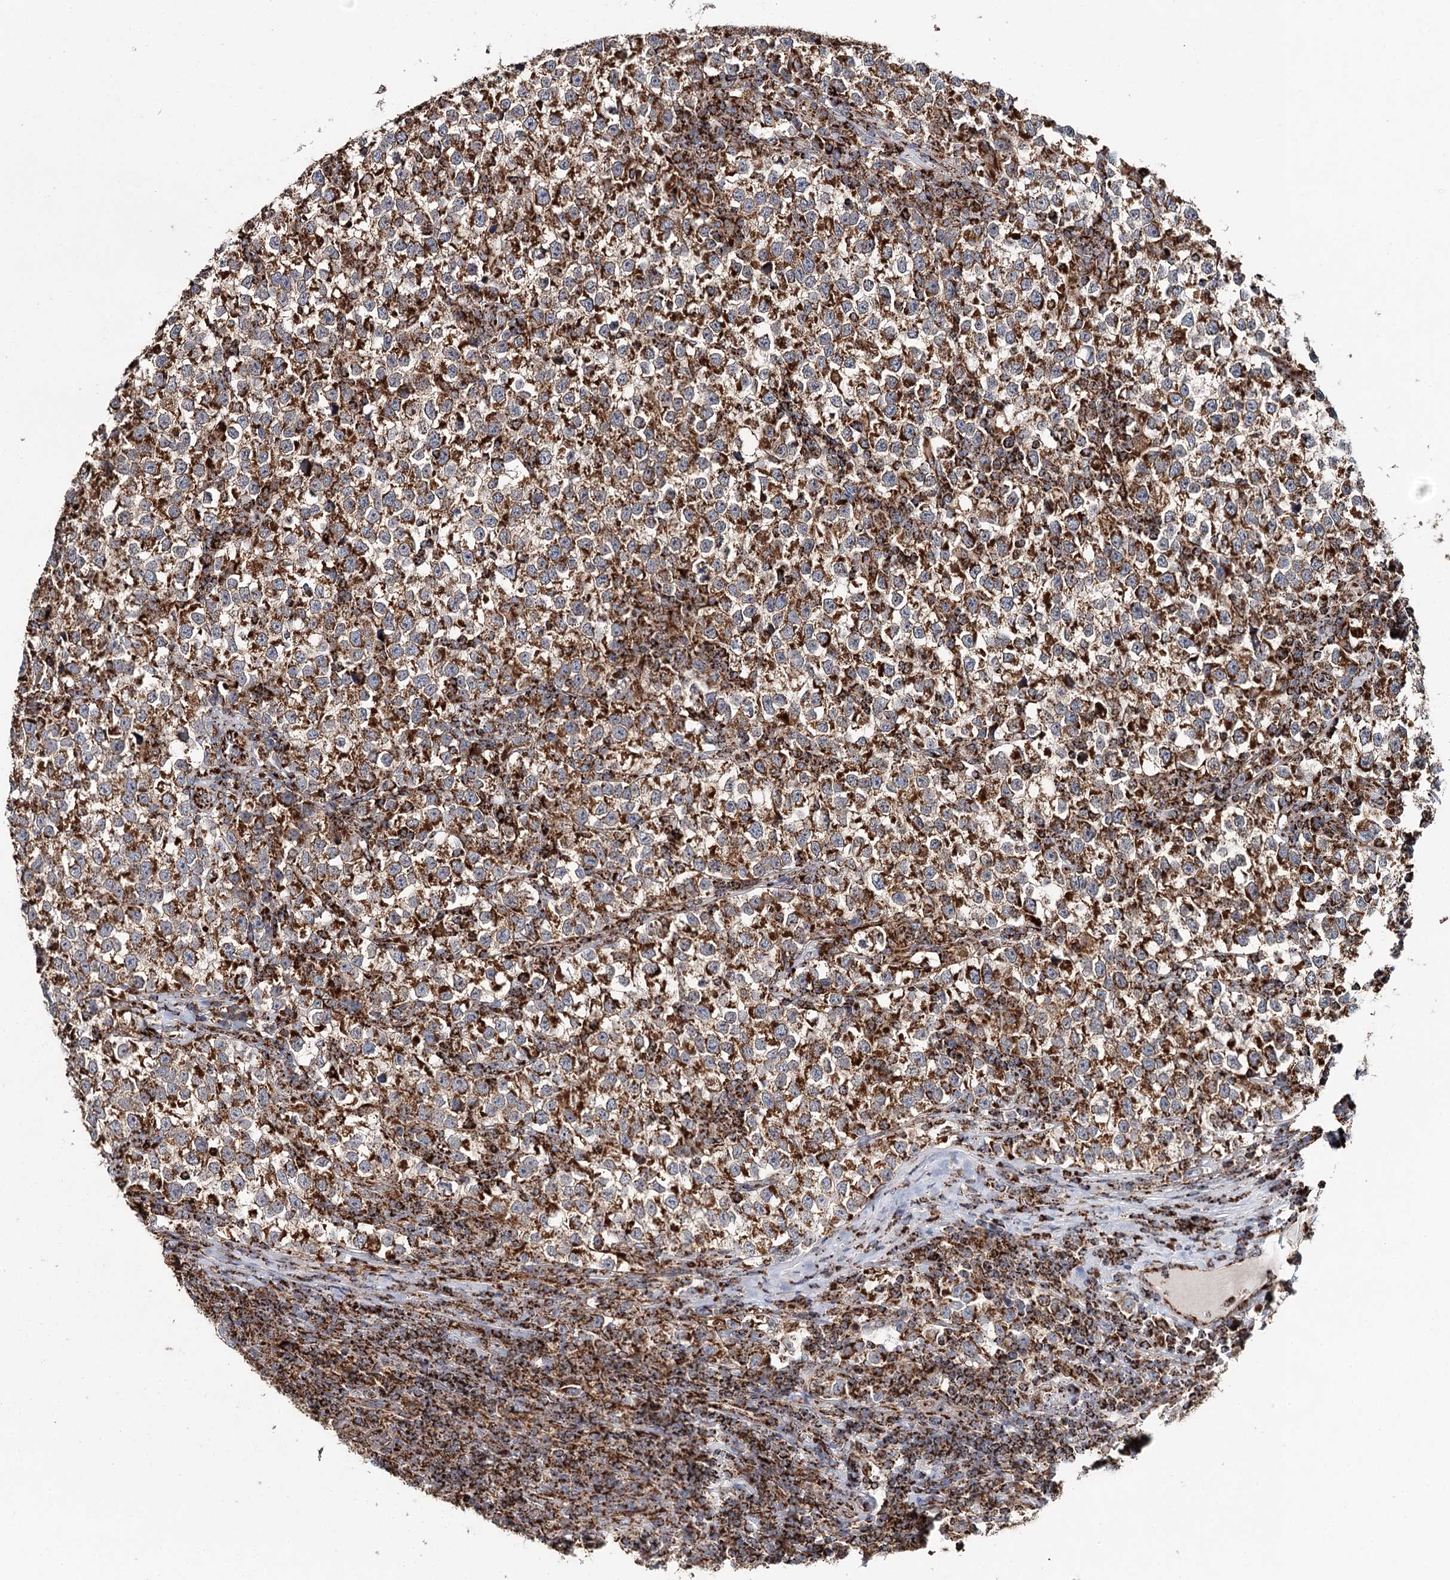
{"staining": {"intensity": "strong", "quantity": ">75%", "location": "cytoplasmic/membranous"}, "tissue": "testis cancer", "cell_type": "Tumor cells", "image_type": "cancer", "snomed": [{"axis": "morphology", "description": "Normal tissue, NOS"}, {"axis": "morphology", "description": "Seminoma, NOS"}, {"axis": "topography", "description": "Testis"}], "caption": "Protein staining of seminoma (testis) tissue displays strong cytoplasmic/membranous staining in about >75% of tumor cells.", "gene": "APH1A", "patient": {"sex": "male", "age": 43}}